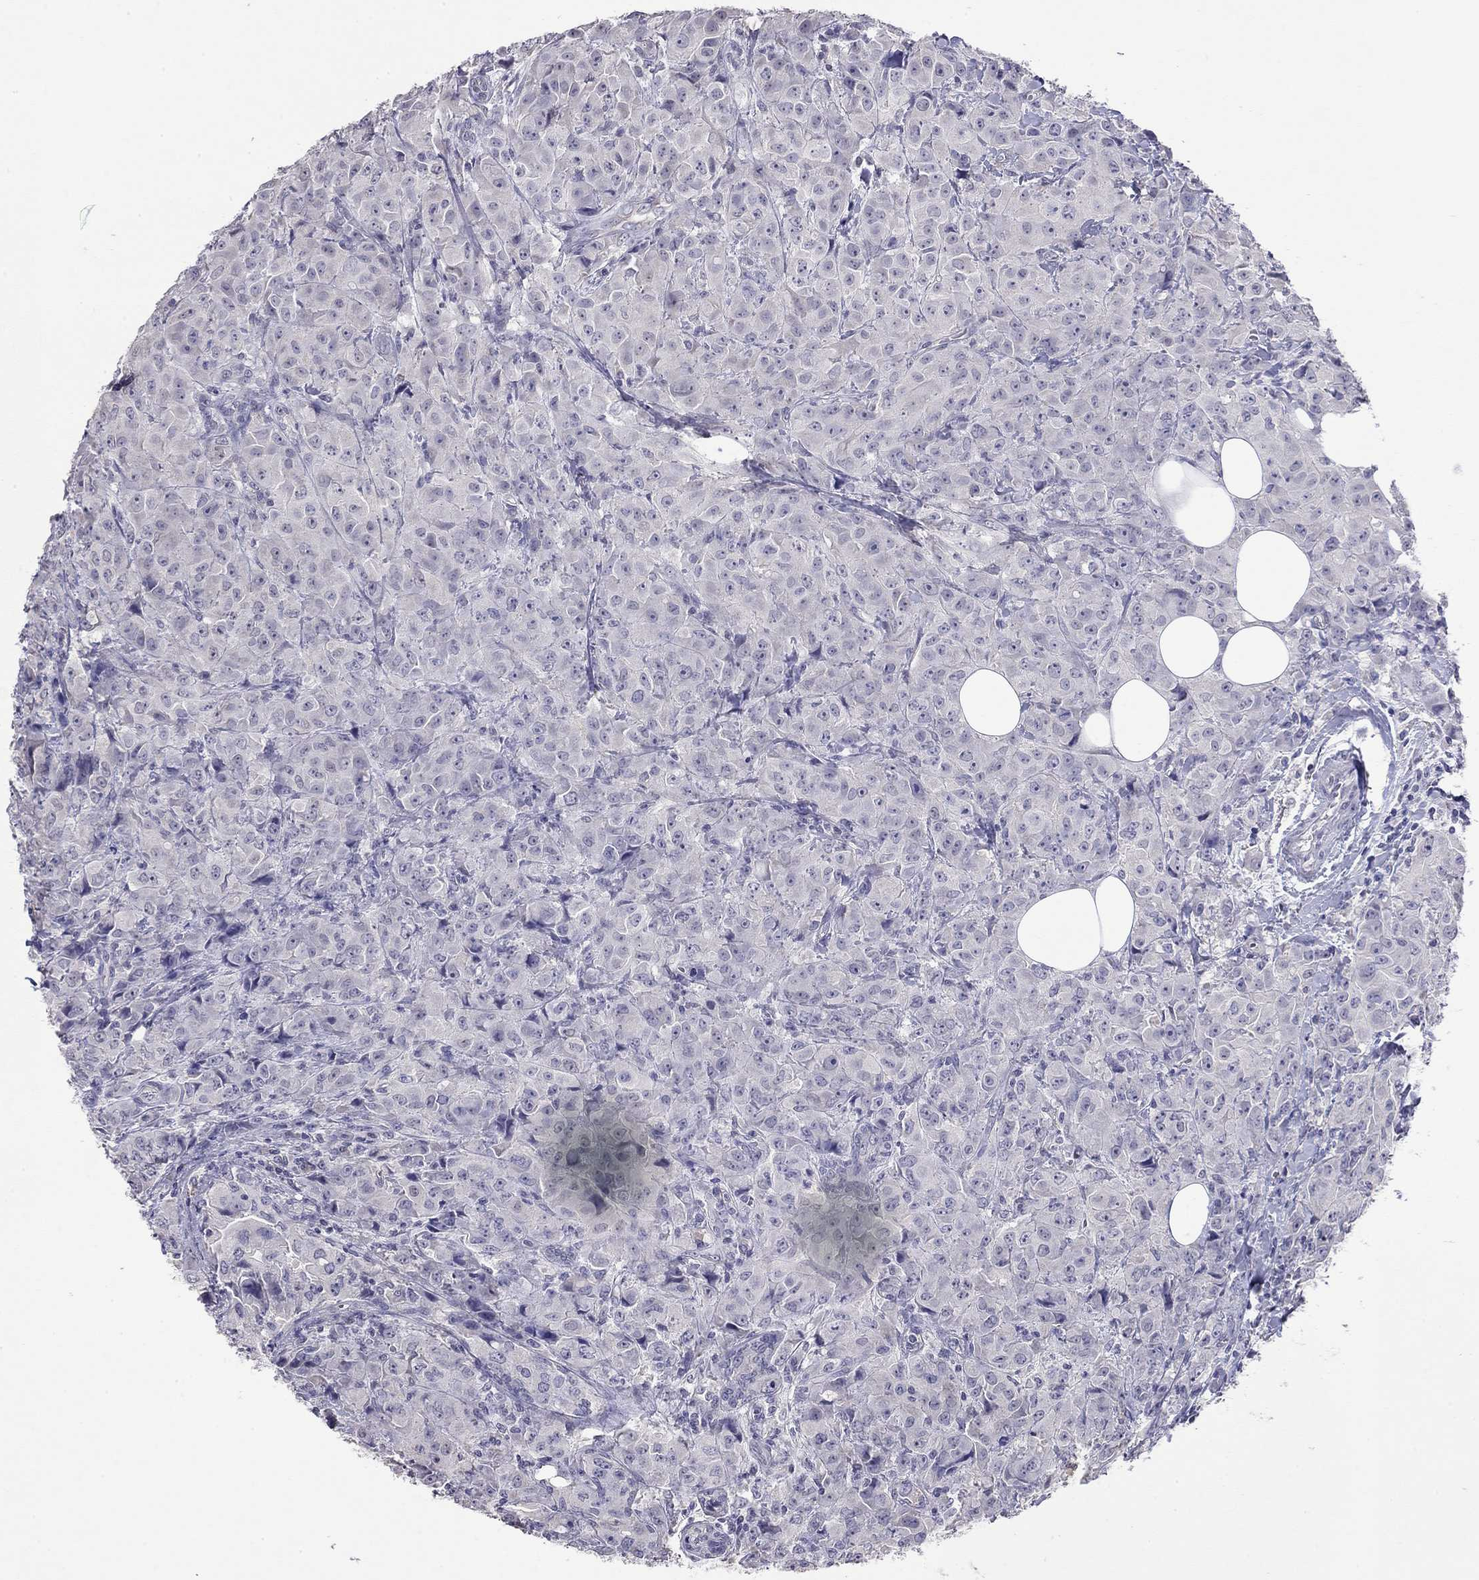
{"staining": {"intensity": "negative", "quantity": "none", "location": "none"}, "tissue": "breast cancer", "cell_type": "Tumor cells", "image_type": "cancer", "snomed": [{"axis": "morphology", "description": "Duct carcinoma"}, {"axis": "topography", "description": "Breast"}], "caption": "A micrograph of human breast invasive ductal carcinoma is negative for staining in tumor cells. (Brightfield microscopy of DAB (3,3'-diaminobenzidine) IHC at high magnification).", "gene": "WNK3", "patient": {"sex": "female", "age": 43}}